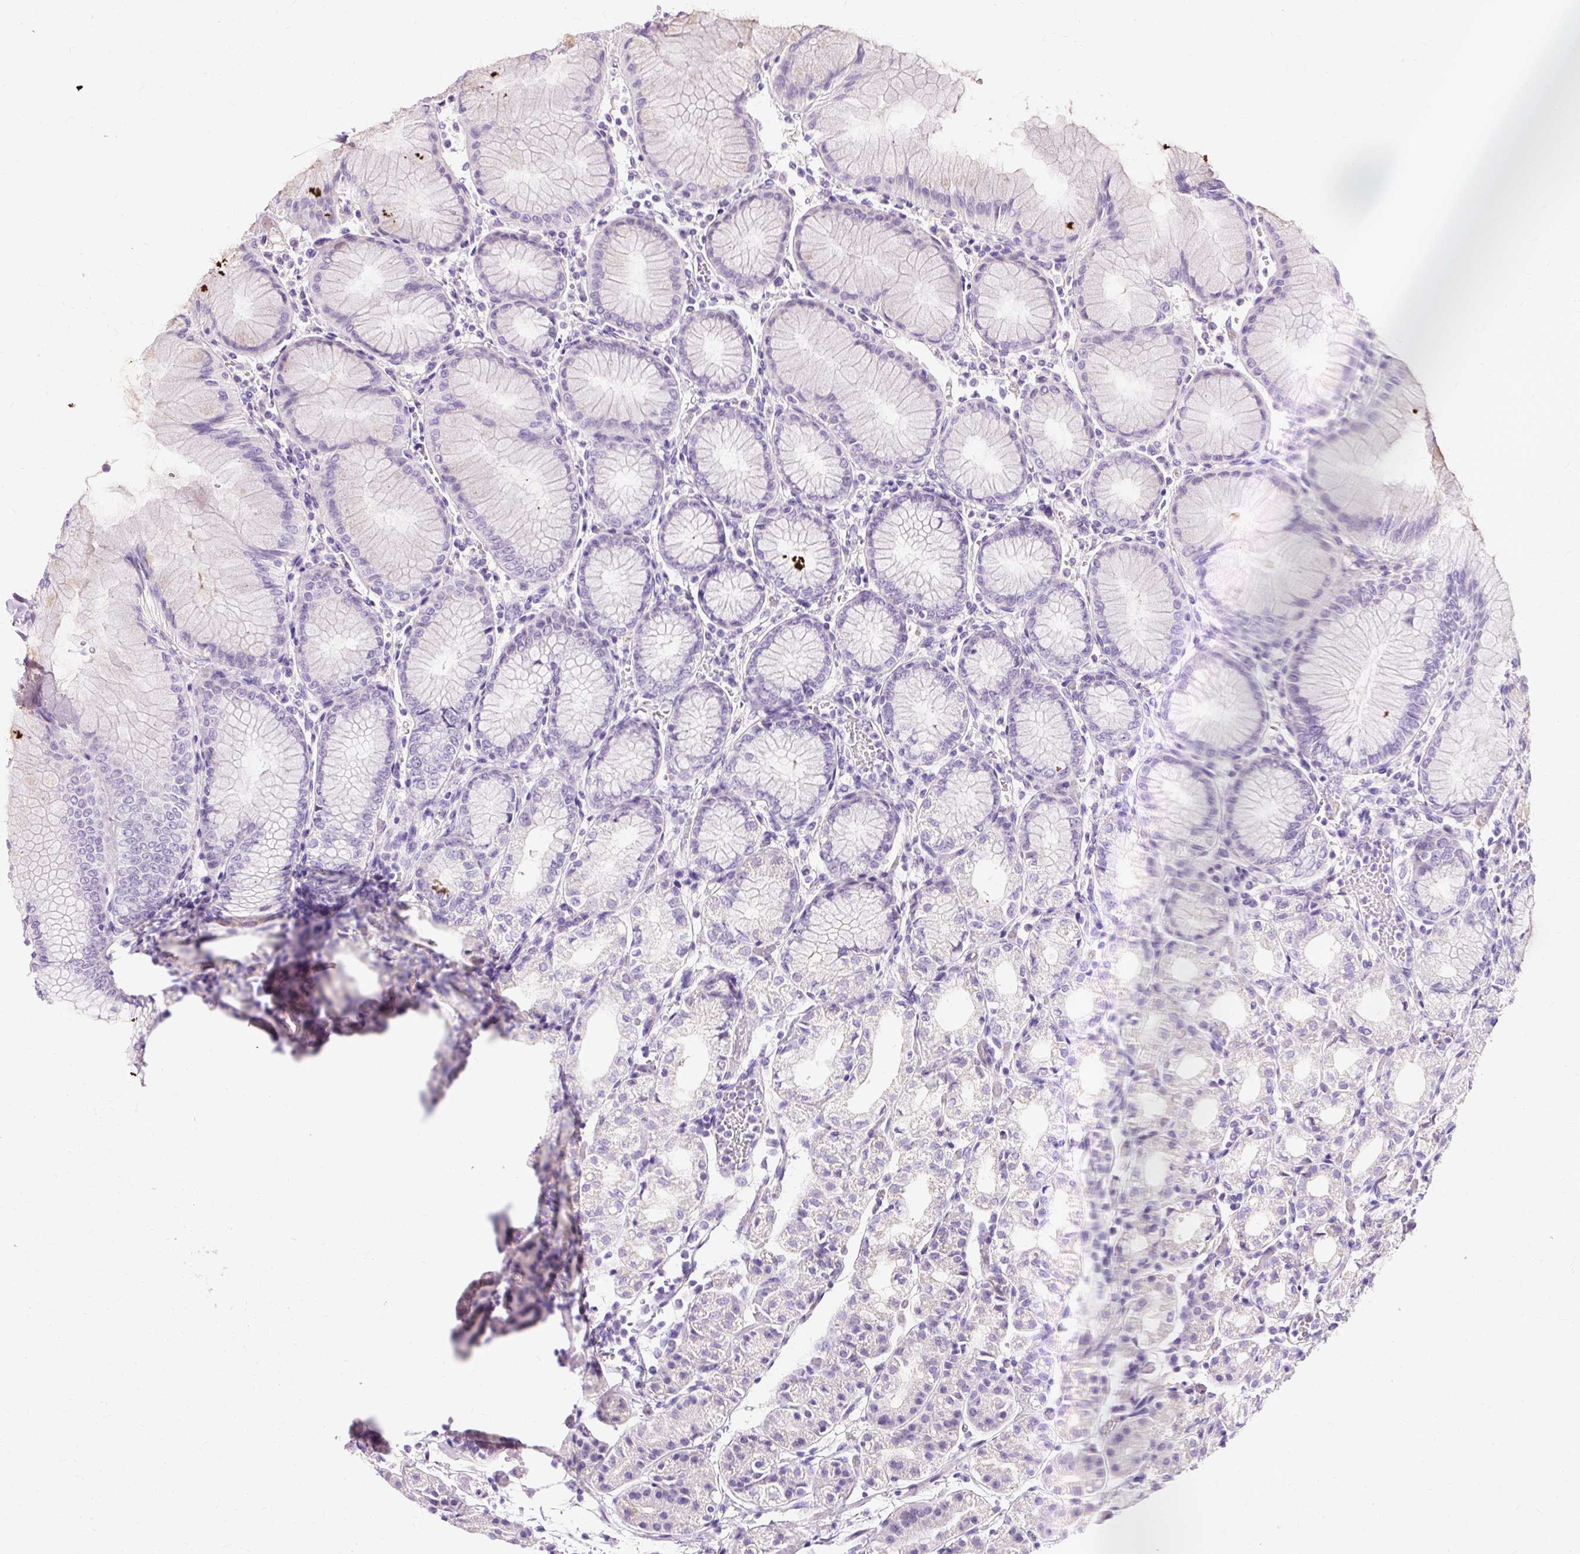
{"staining": {"intensity": "negative", "quantity": "none", "location": "none"}, "tissue": "stomach", "cell_type": "Glandular cells", "image_type": "normal", "snomed": [{"axis": "morphology", "description": "Normal tissue, NOS"}, {"axis": "topography", "description": "Stomach"}], "caption": "Immunohistochemical staining of unremarkable human stomach displays no significant staining in glandular cells.", "gene": "CLDN25", "patient": {"sex": "female", "age": 57}}